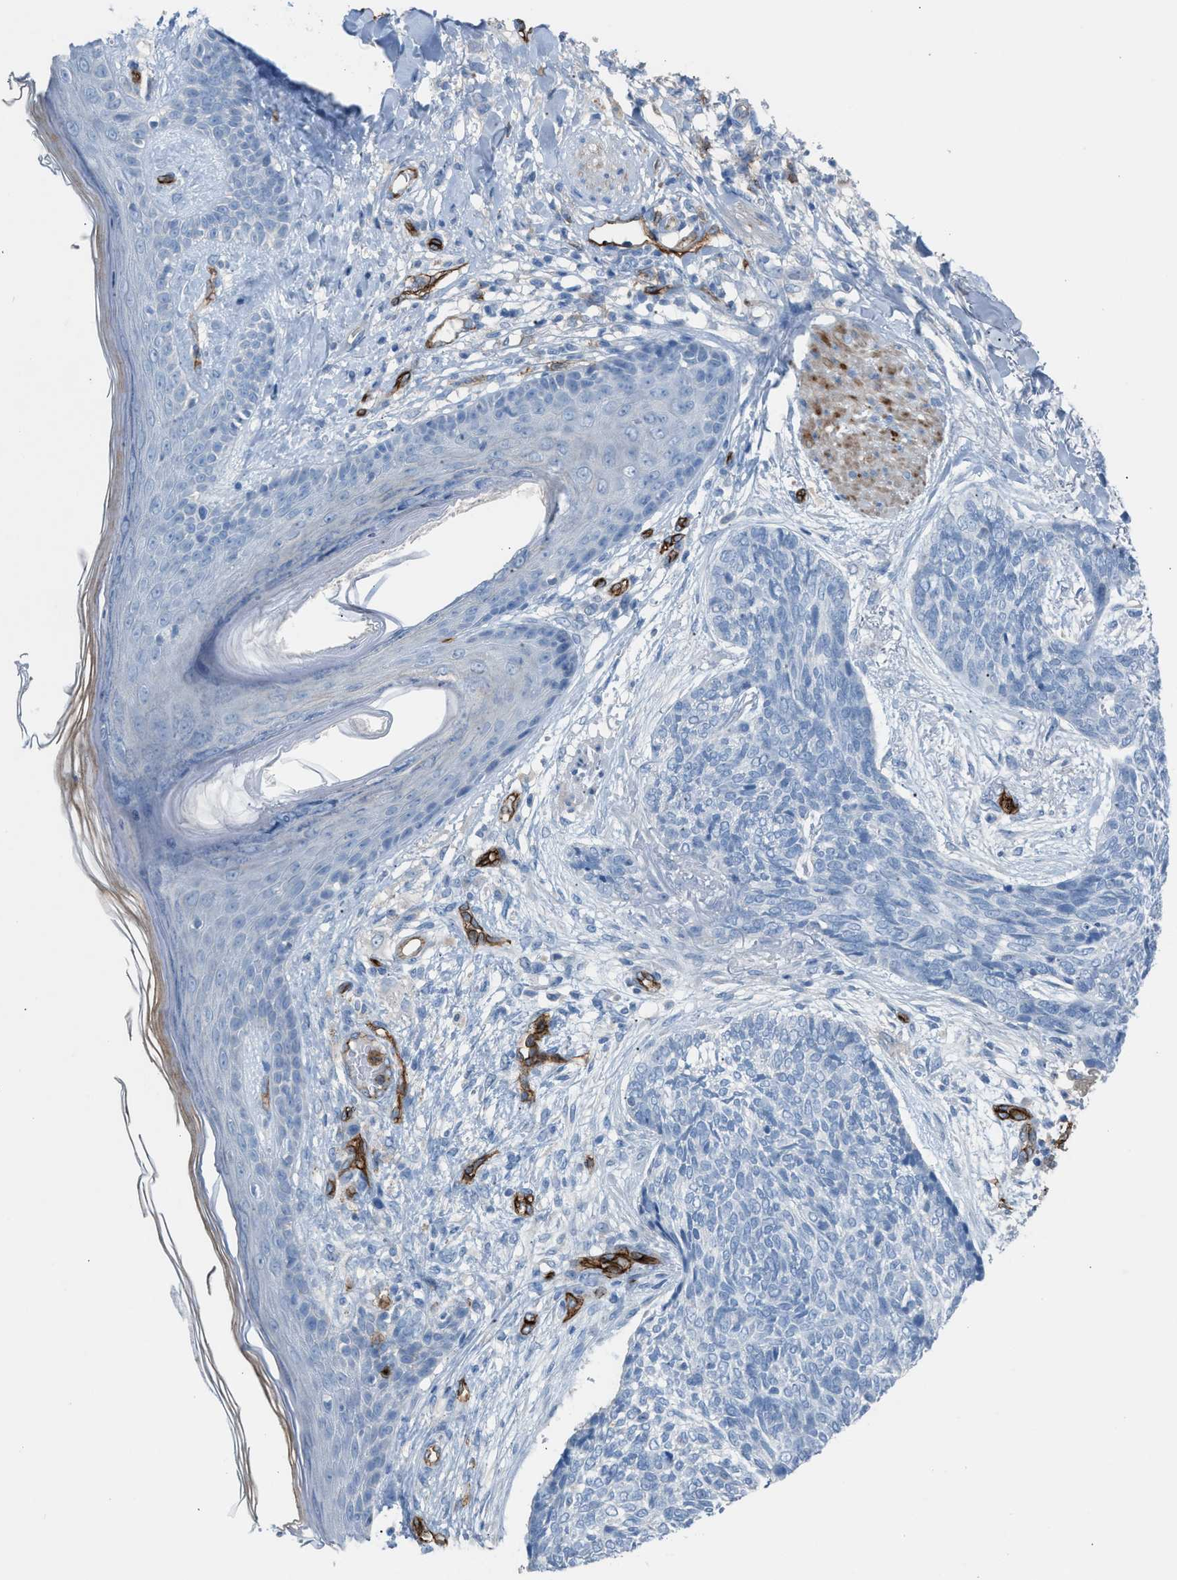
{"staining": {"intensity": "negative", "quantity": "none", "location": "none"}, "tissue": "skin cancer", "cell_type": "Tumor cells", "image_type": "cancer", "snomed": [{"axis": "morphology", "description": "Basal cell carcinoma"}, {"axis": "topography", "description": "Skin"}], "caption": "A high-resolution histopathology image shows immunohistochemistry (IHC) staining of skin cancer, which displays no significant positivity in tumor cells.", "gene": "DYSF", "patient": {"sex": "female", "age": 84}}